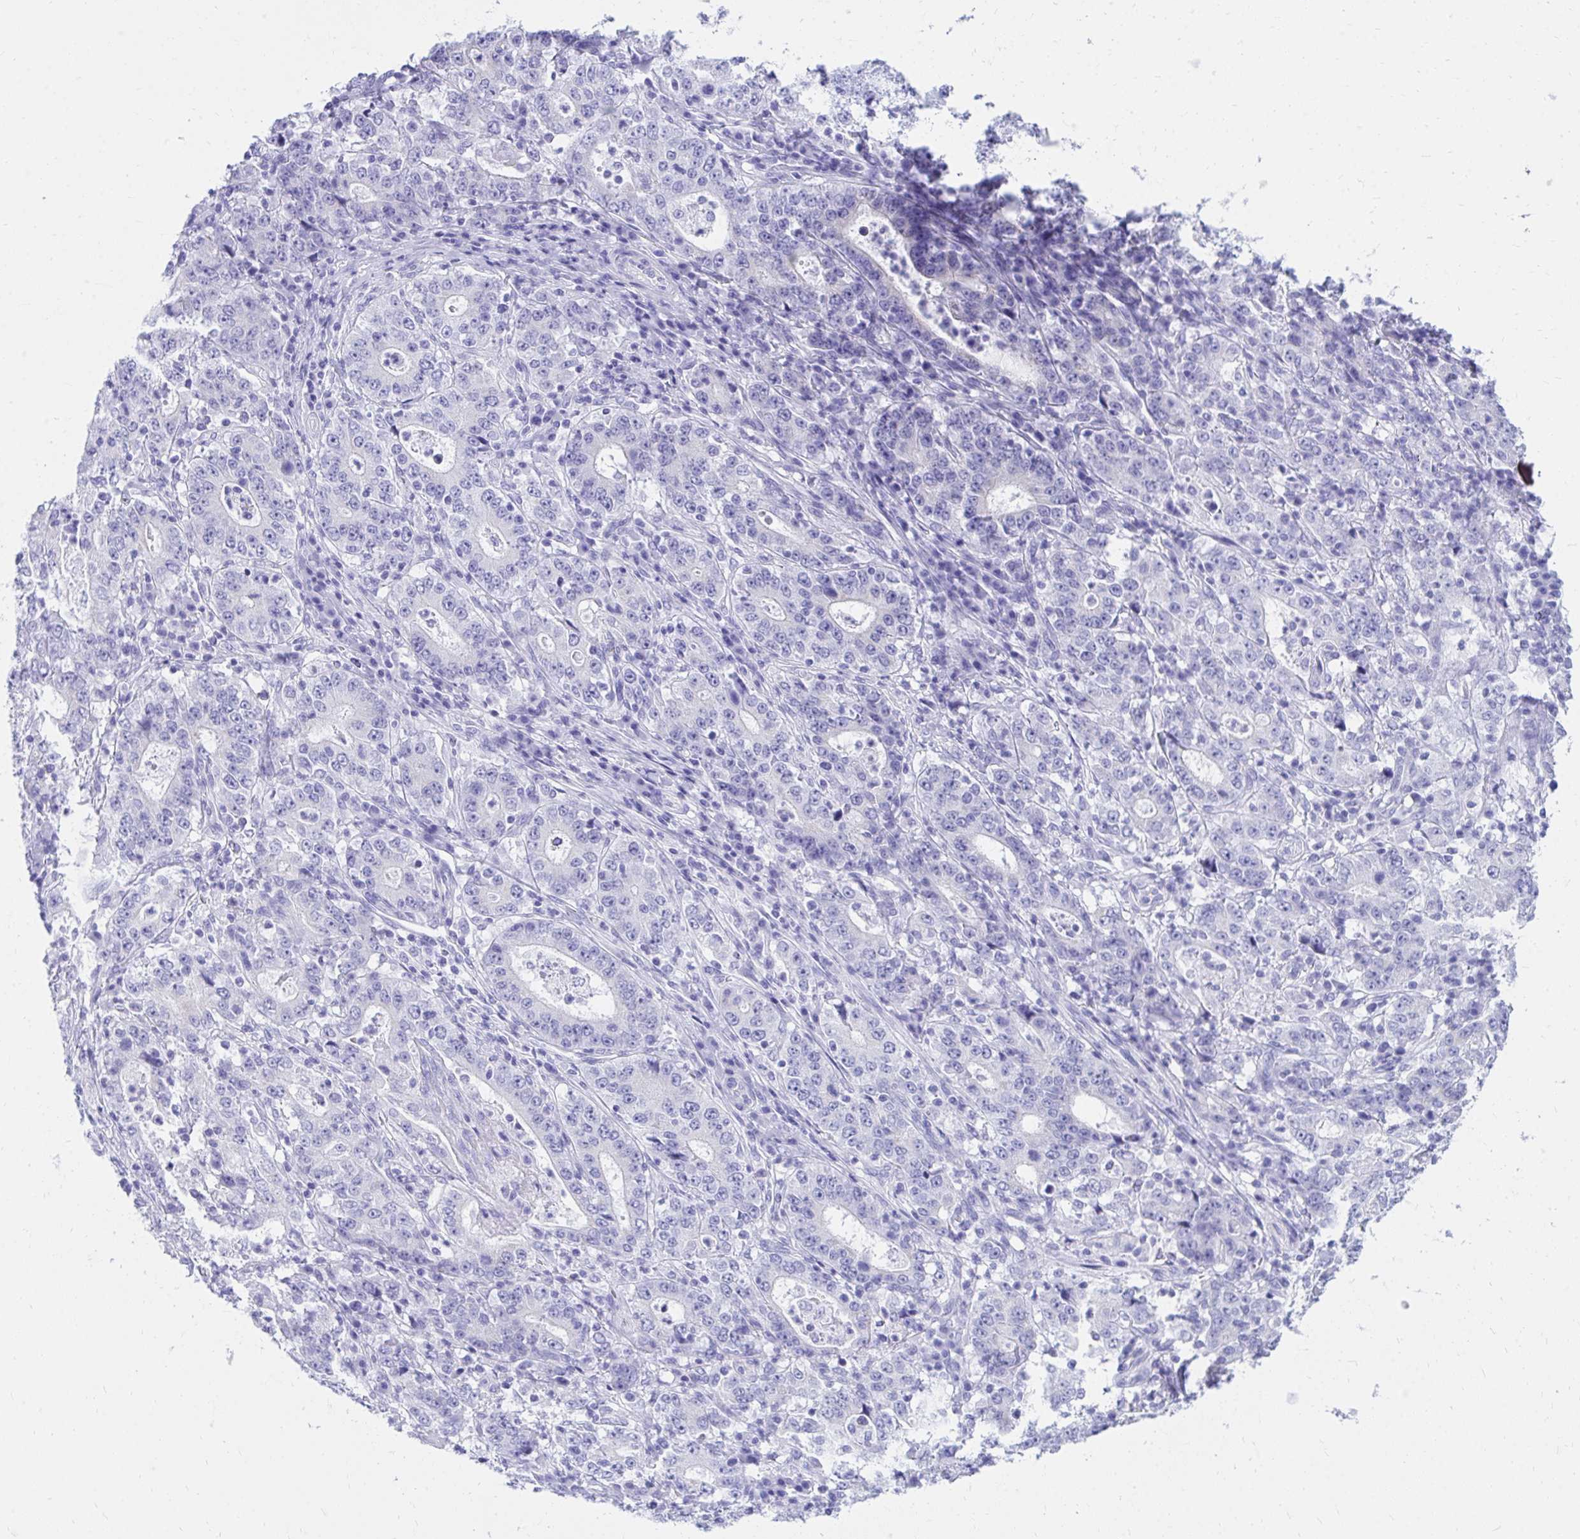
{"staining": {"intensity": "negative", "quantity": "none", "location": "none"}, "tissue": "stomach cancer", "cell_type": "Tumor cells", "image_type": "cancer", "snomed": [{"axis": "morphology", "description": "Normal tissue, NOS"}, {"axis": "morphology", "description": "Adenocarcinoma, NOS"}, {"axis": "topography", "description": "Stomach, upper"}, {"axis": "topography", "description": "Stomach"}], "caption": "Histopathology image shows no significant protein expression in tumor cells of stomach cancer.", "gene": "SHISA8", "patient": {"sex": "male", "age": 59}}